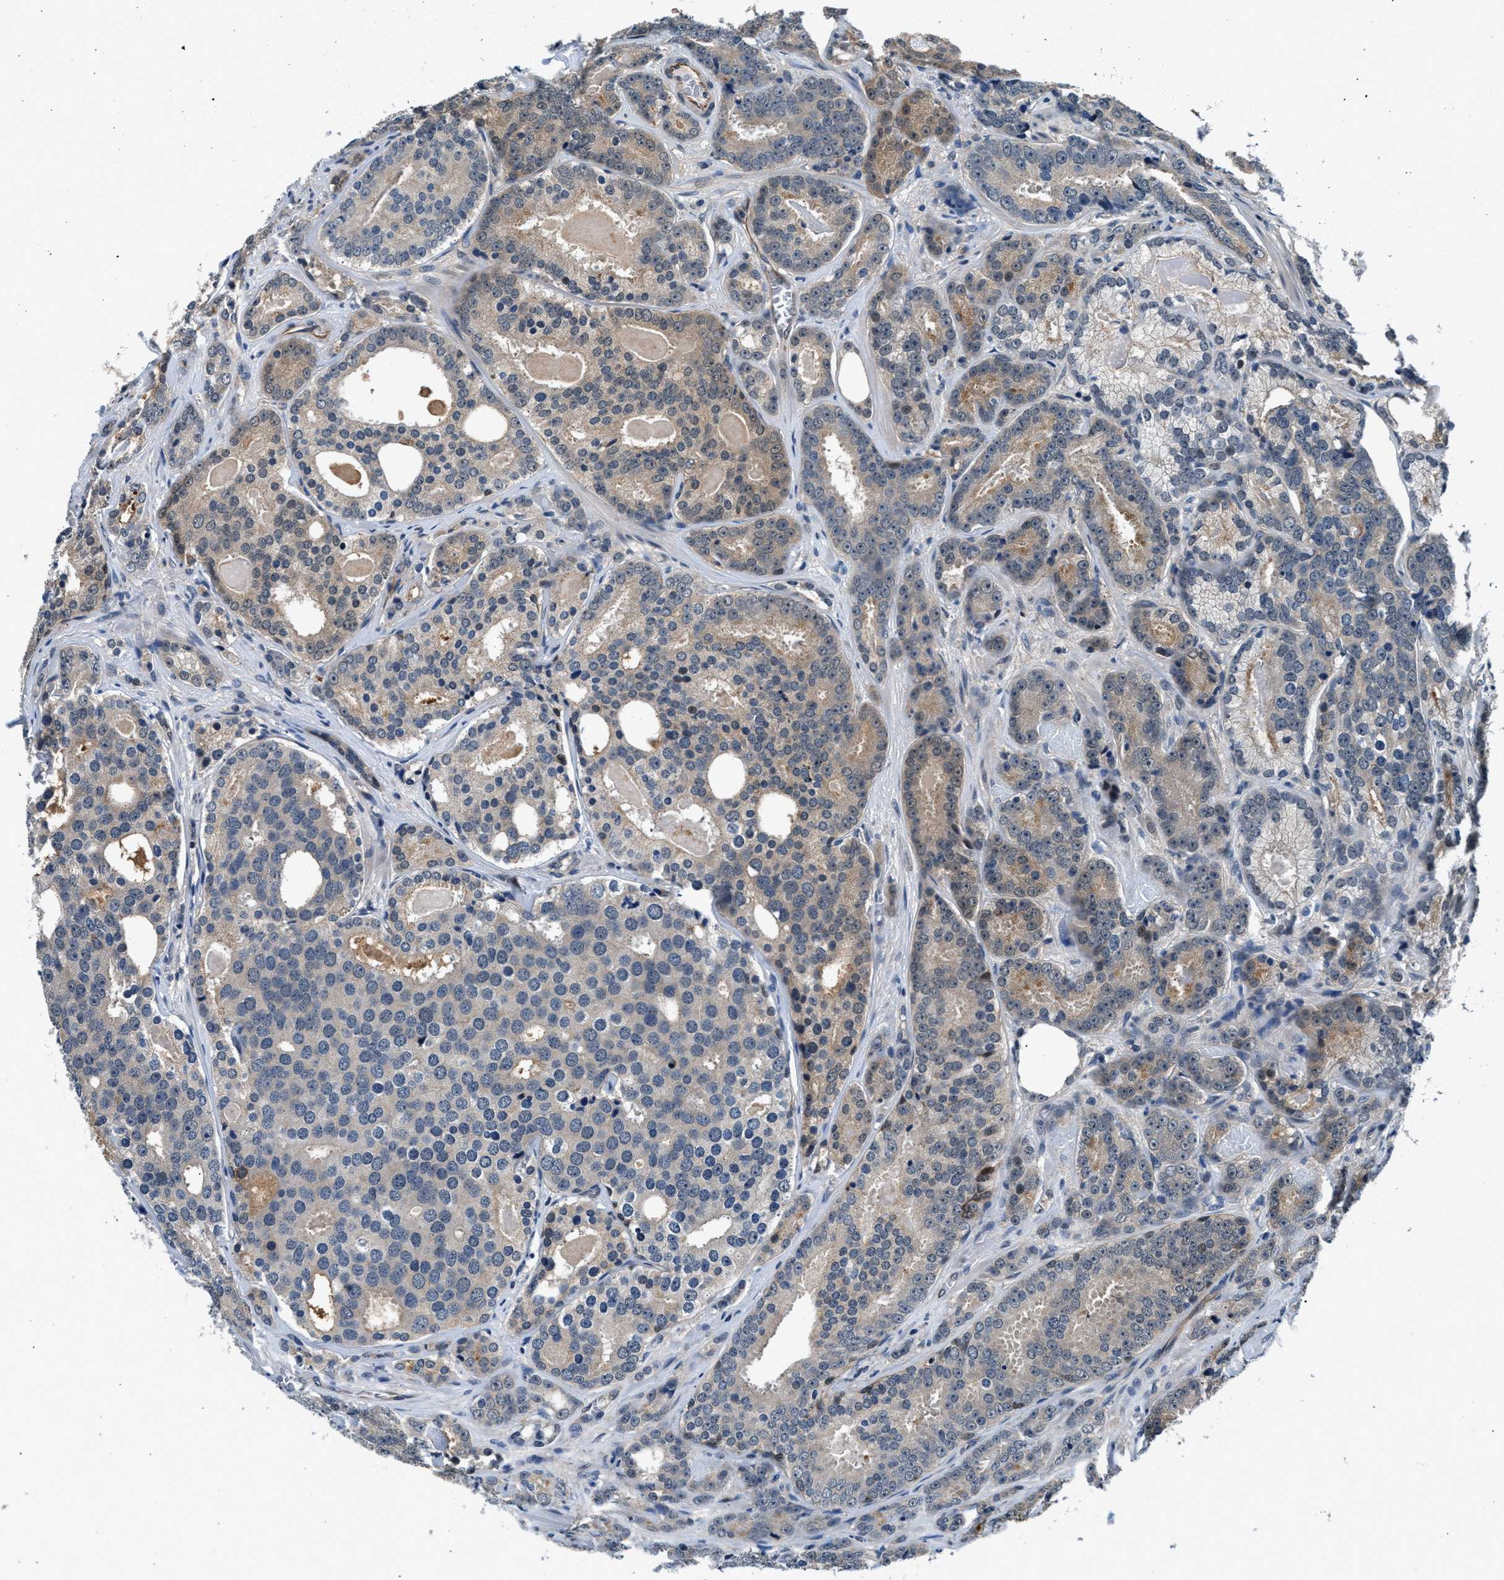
{"staining": {"intensity": "weak", "quantity": "<25%", "location": "cytoplasmic/membranous"}, "tissue": "prostate cancer", "cell_type": "Tumor cells", "image_type": "cancer", "snomed": [{"axis": "morphology", "description": "Adenocarcinoma, High grade"}, {"axis": "topography", "description": "Prostate"}], "caption": "Tumor cells are negative for brown protein staining in prostate cancer (high-grade adenocarcinoma). (Stains: DAB (3,3'-diaminobenzidine) immunohistochemistry with hematoxylin counter stain, Microscopy: brightfield microscopy at high magnification).", "gene": "RBM33", "patient": {"sex": "male", "age": 60}}